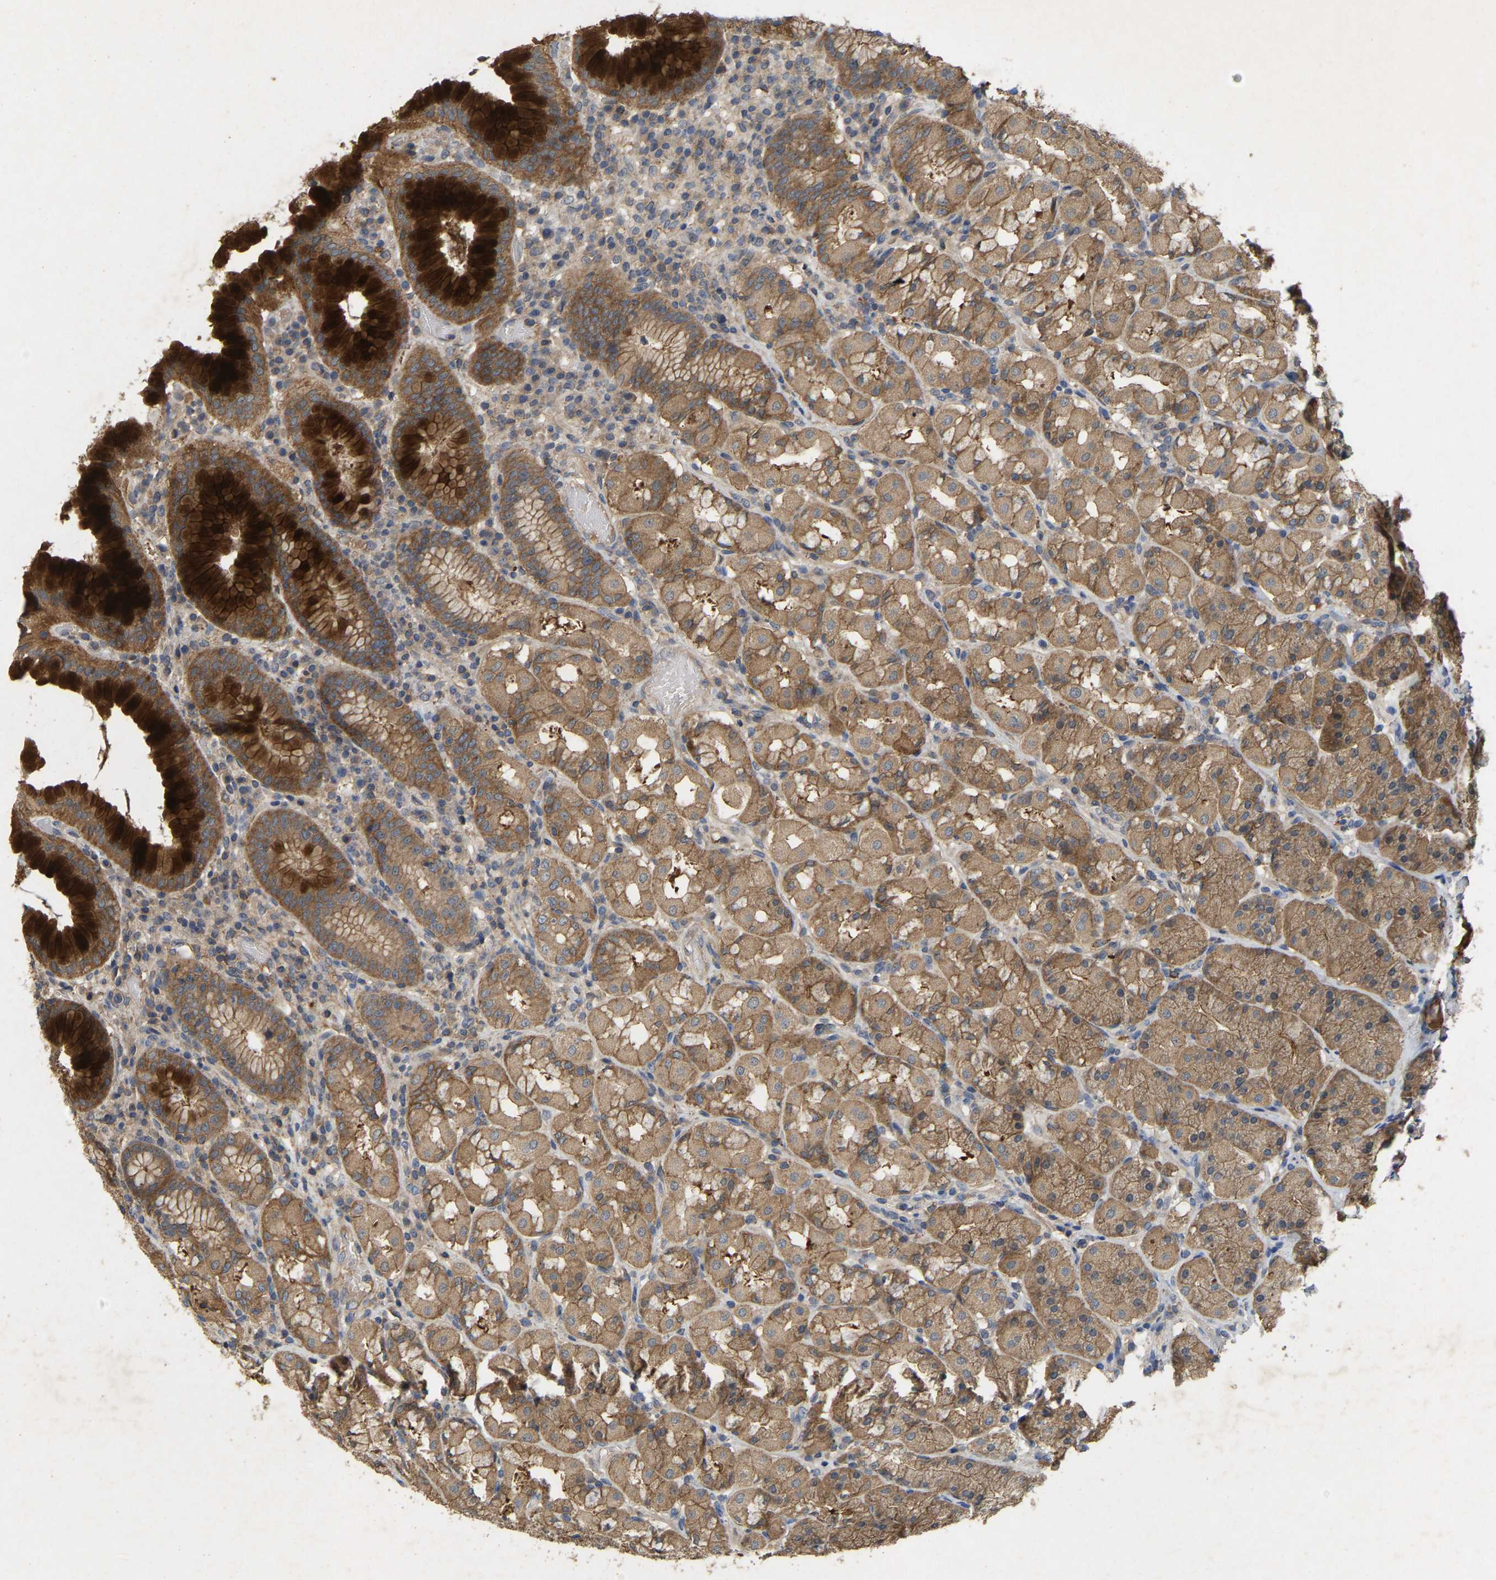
{"staining": {"intensity": "strong", "quantity": ">75%", "location": "cytoplasmic/membranous"}, "tissue": "stomach", "cell_type": "Glandular cells", "image_type": "normal", "snomed": [{"axis": "morphology", "description": "Normal tissue, NOS"}, {"axis": "topography", "description": "Stomach"}, {"axis": "topography", "description": "Stomach, lower"}], "caption": "The histopathology image demonstrates staining of normal stomach, revealing strong cytoplasmic/membranous protein expression (brown color) within glandular cells.", "gene": "LPAR2", "patient": {"sex": "female", "age": 56}}